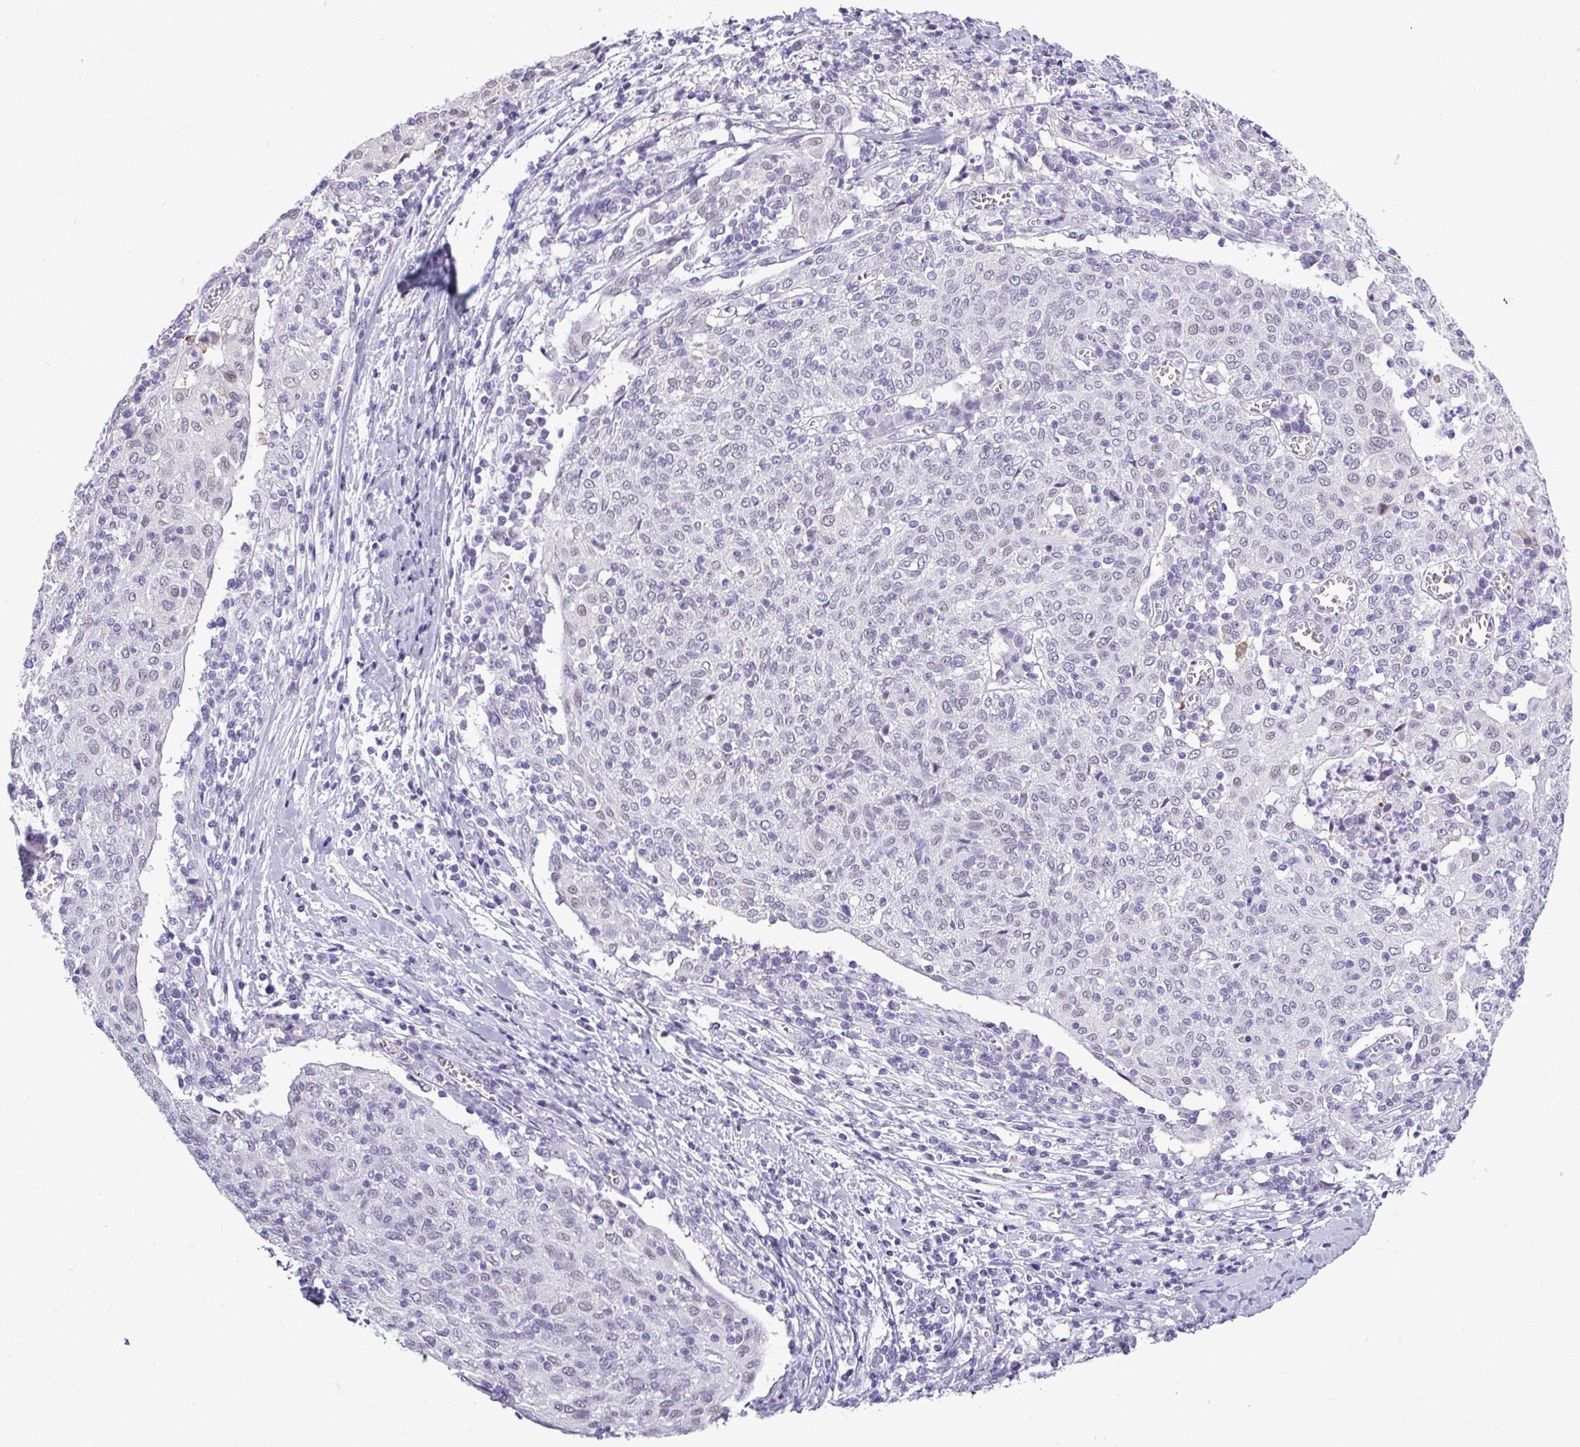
{"staining": {"intensity": "negative", "quantity": "none", "location": "none"}, "tissue": "cervical cancer", "cell_type": "Tumor cells", "image_type": "cancer", "snomed": [{"axis": "morphology", "description": "Squamous cell carcinoma, NOS"}, {"axis": "topography", "description": "Cervix"}], "caption": "Immunohistochemistry (IHC) of human cervical squamous cell carcinoma demonstrates no expression in tumor cells.", "gene": "SRGAP1", "patient": {"sex": "female", "age": 52}}